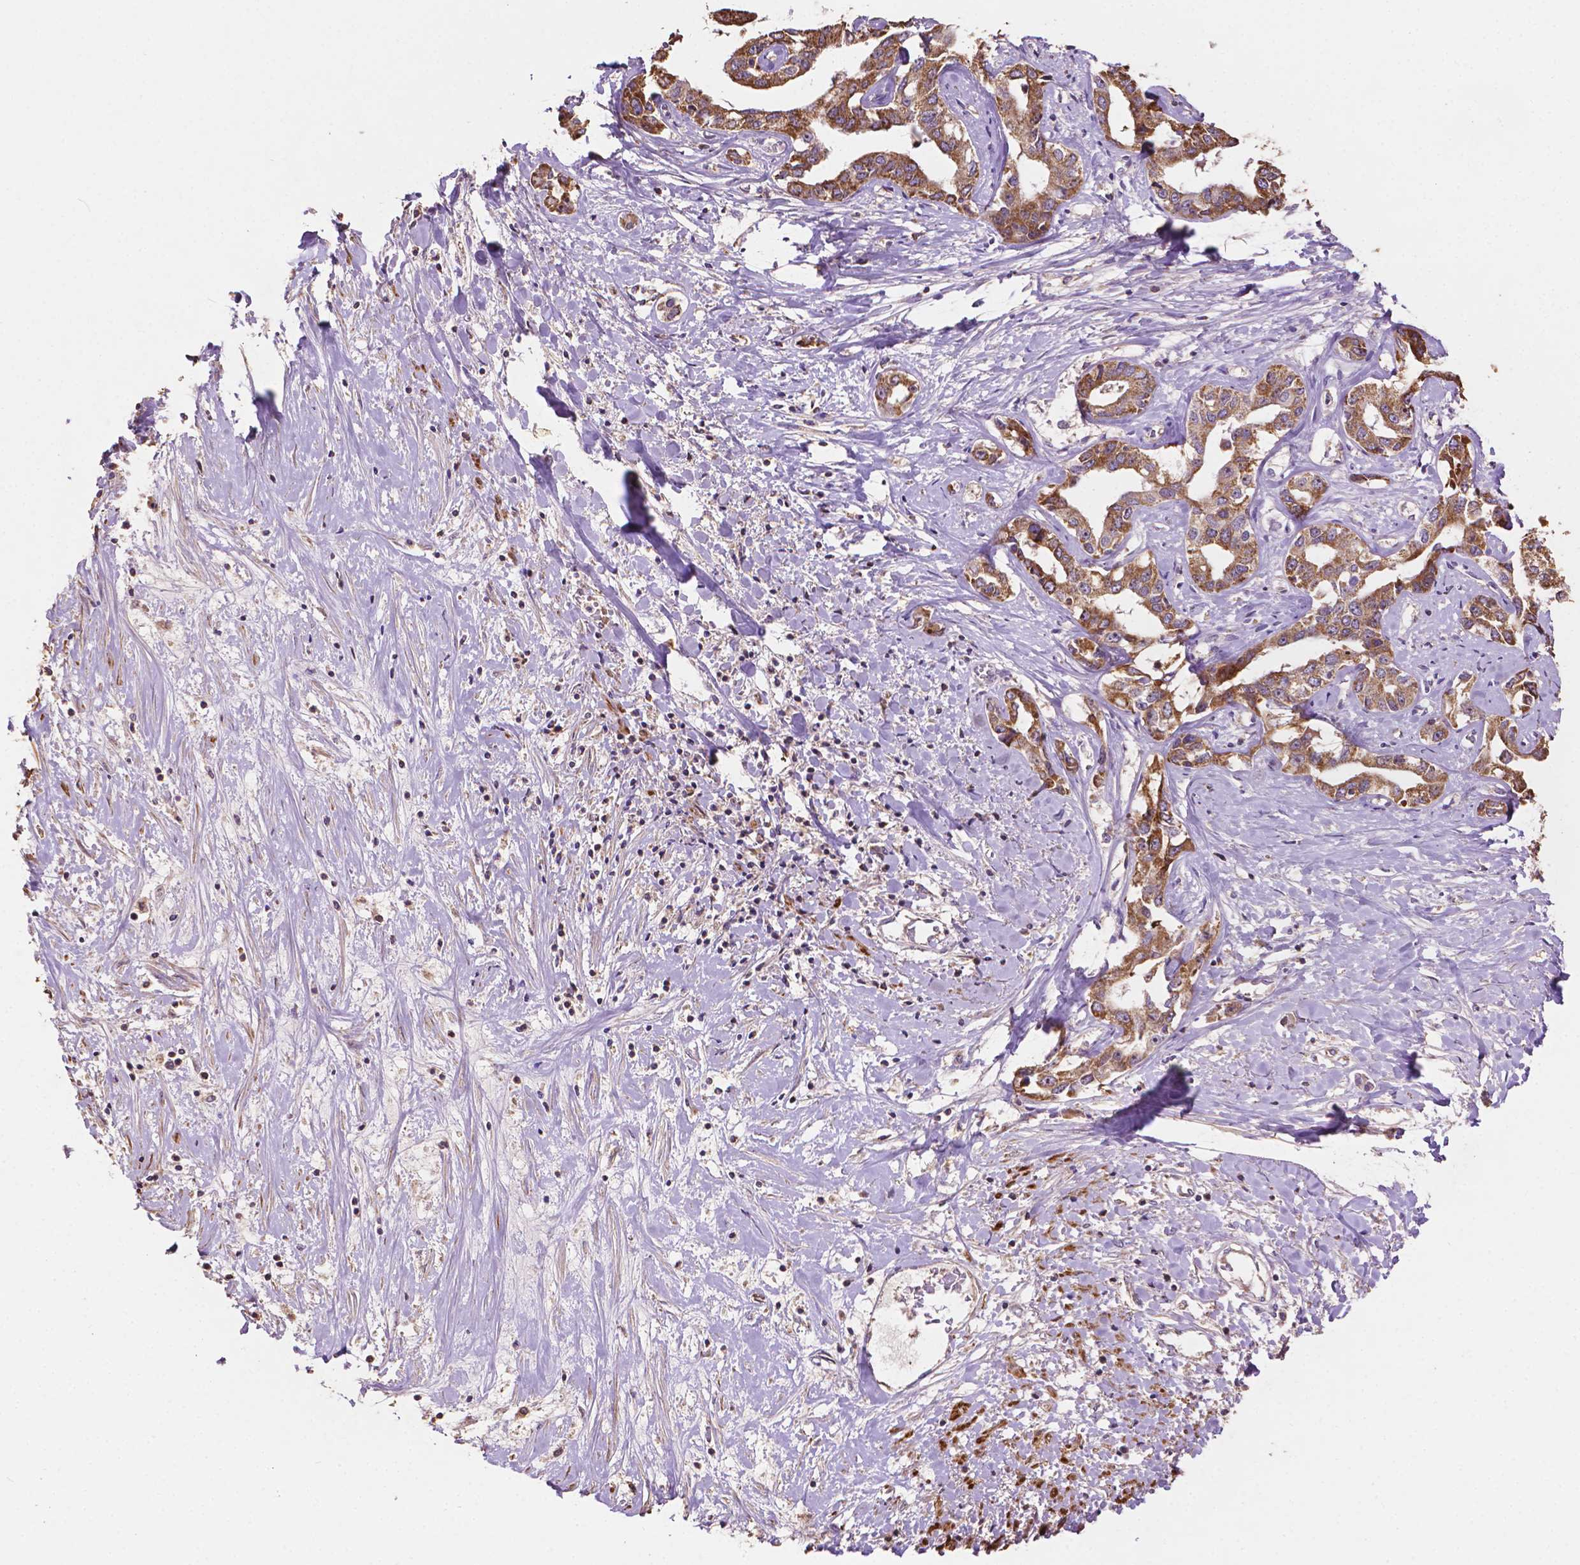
{"staining": {"intensity": "moderate", "quantity": ">75%", "location": "cytoplasmic/membranous"}, "tissue": "liver cancer", "cell_type": "Tumor cells", "image_type": "cancer", "snomed": [{"axis": "morphology", "description": "Cholangiocarcinoma"}, {"axis": "topography", "description": "Liver"}], "caption": "This histopathology image displays liver cancer (cholangiocarcinoma) stained with immunohistochemistry (IHC) to label a protein in brown. The cytoplasmic/membranous of tumor cells show moderate positivity for the protein. Nuclei are counter-stained blue.", "gene": "LRR1", "patient": {"sex": "male", "age": 59}}